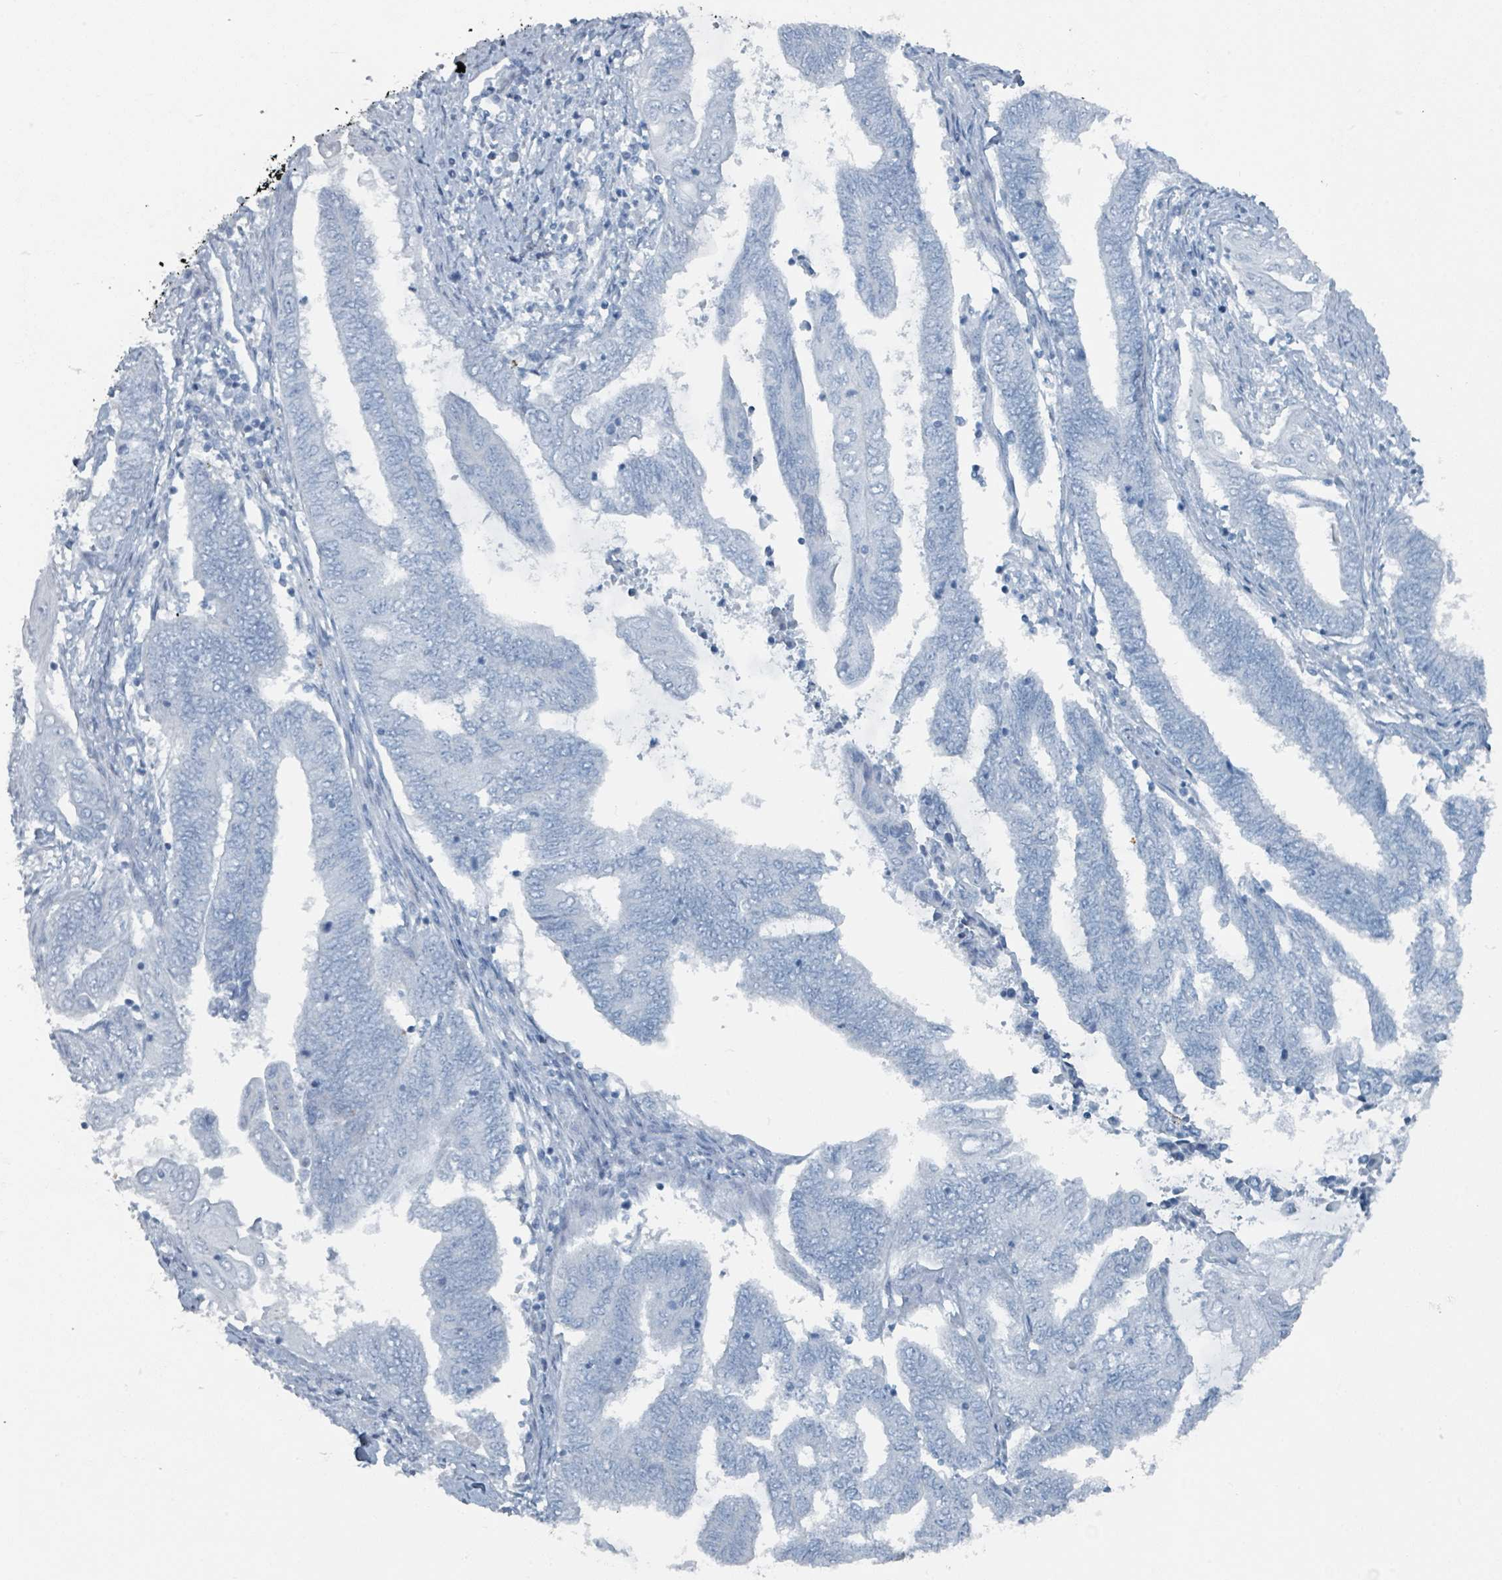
{"staining": {"intensity": "negative", "quantity": "none", "location": "none"}, "tissue": "endometrial cancer", "cell_type": "Tumor cells", "image_type": "cancer", "snomed": [{"axis": "morphology", "description": "Adenocarcinoma, NOS"}, {"axis": "topography", "description": "Uterus"}, {"axis": "topography", "description": "Endometrium"}], "caption": "IHC of human endometrial adenocarcinoma exhibits no positivity in tumor cells.", "gene": "GAMT", "patient": {"sex": "female", "age": 70}}